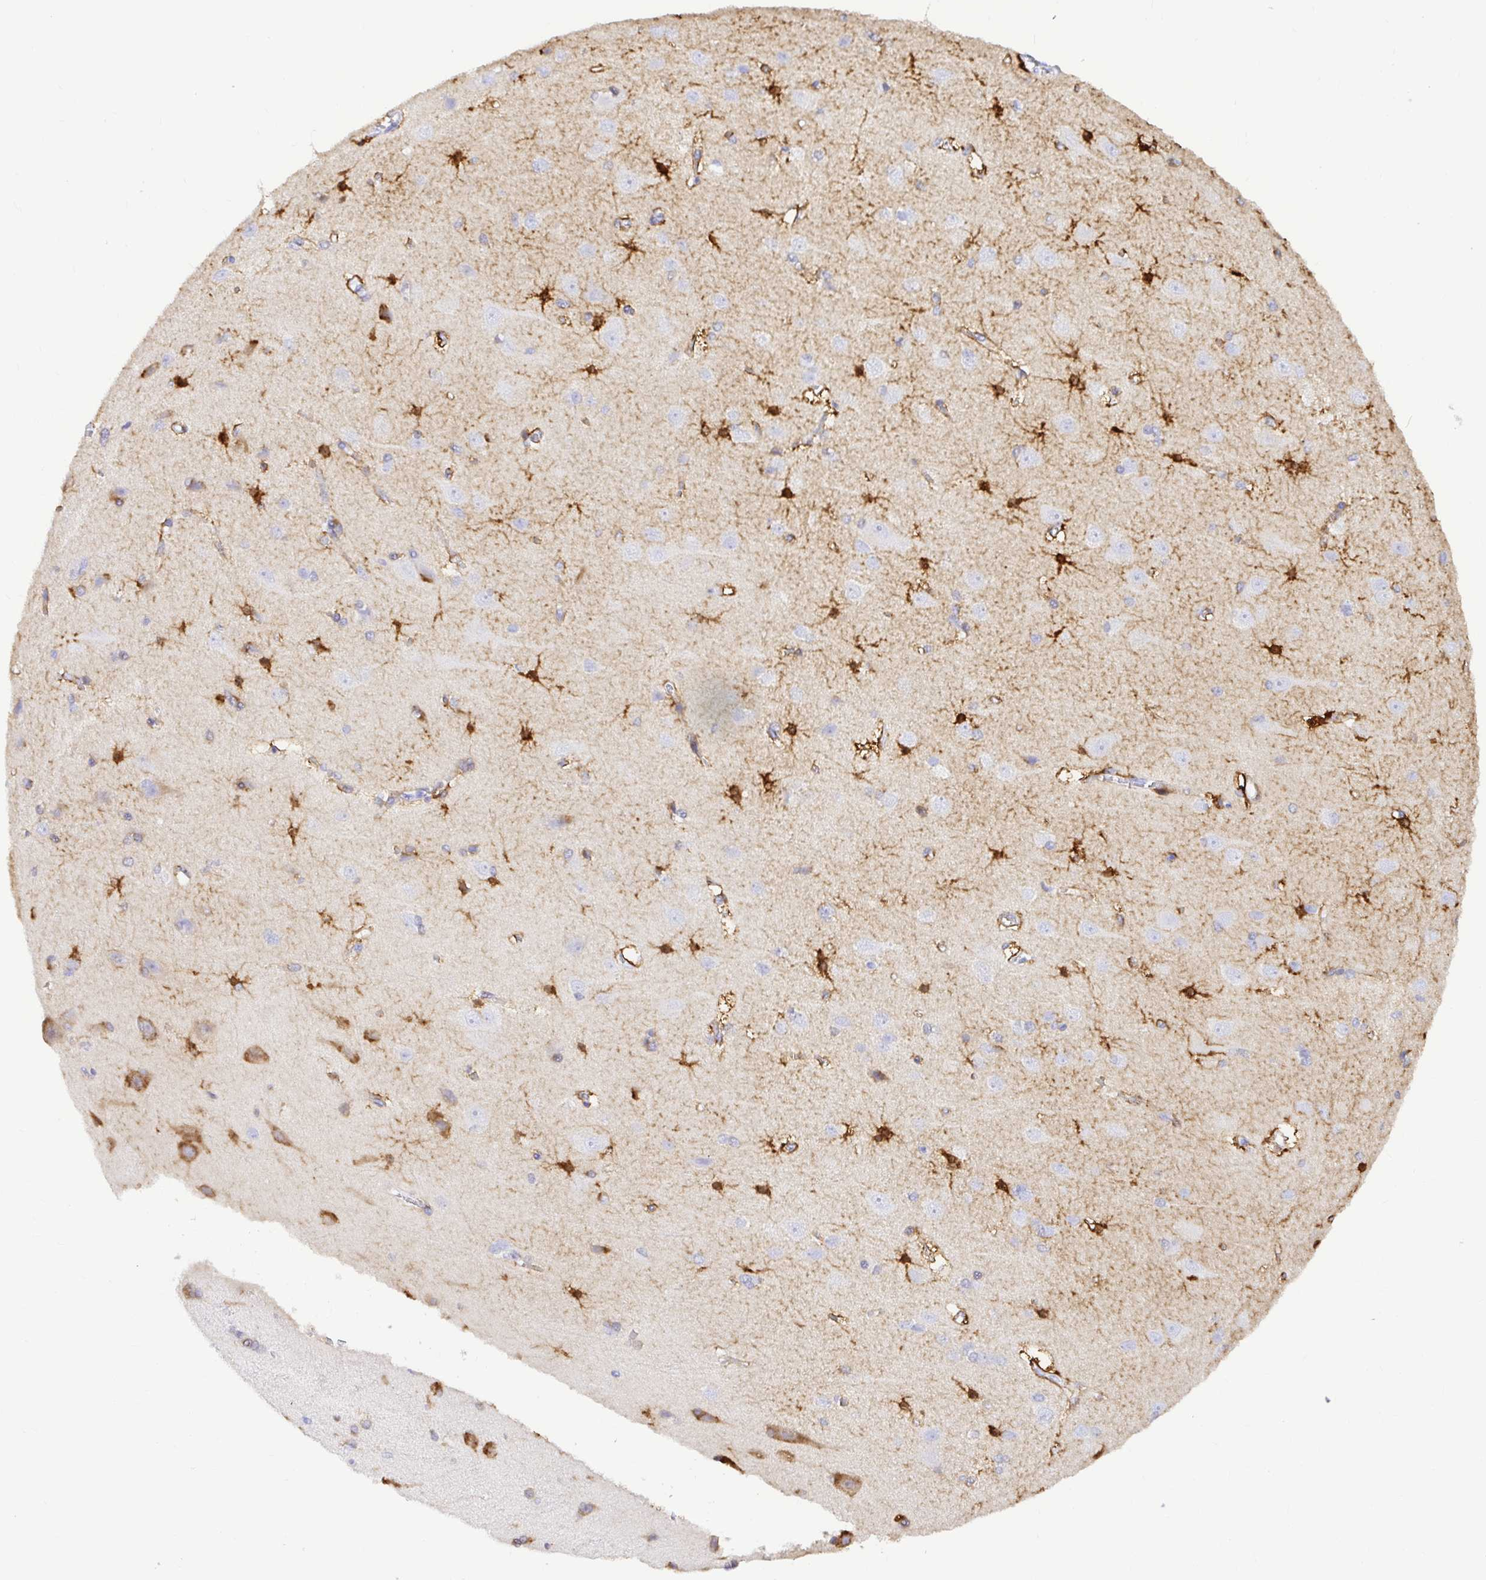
{"staining": {"intensity": "negative", "quantity": "none", "location": "none"}, "tissue": "cerebral cortex", "cell_type": "Endothelial cells", "image_type": "normal", "snomed": [{"axis": "morphology", "description": "Normal tissue, NOS"}, {"axis": "topography", "description": "Cerebral cortex"}], "caption": "Protein analysis of unremarkable cerebral cortex demonstrates no significant staining in endothelial cells. (DAB (3,3'-diaminobenzidine) immunohistochemistry with hematoxylin counter stain).", "gene": "BACE2", "patient": {"sex": "male", "age": 37}}